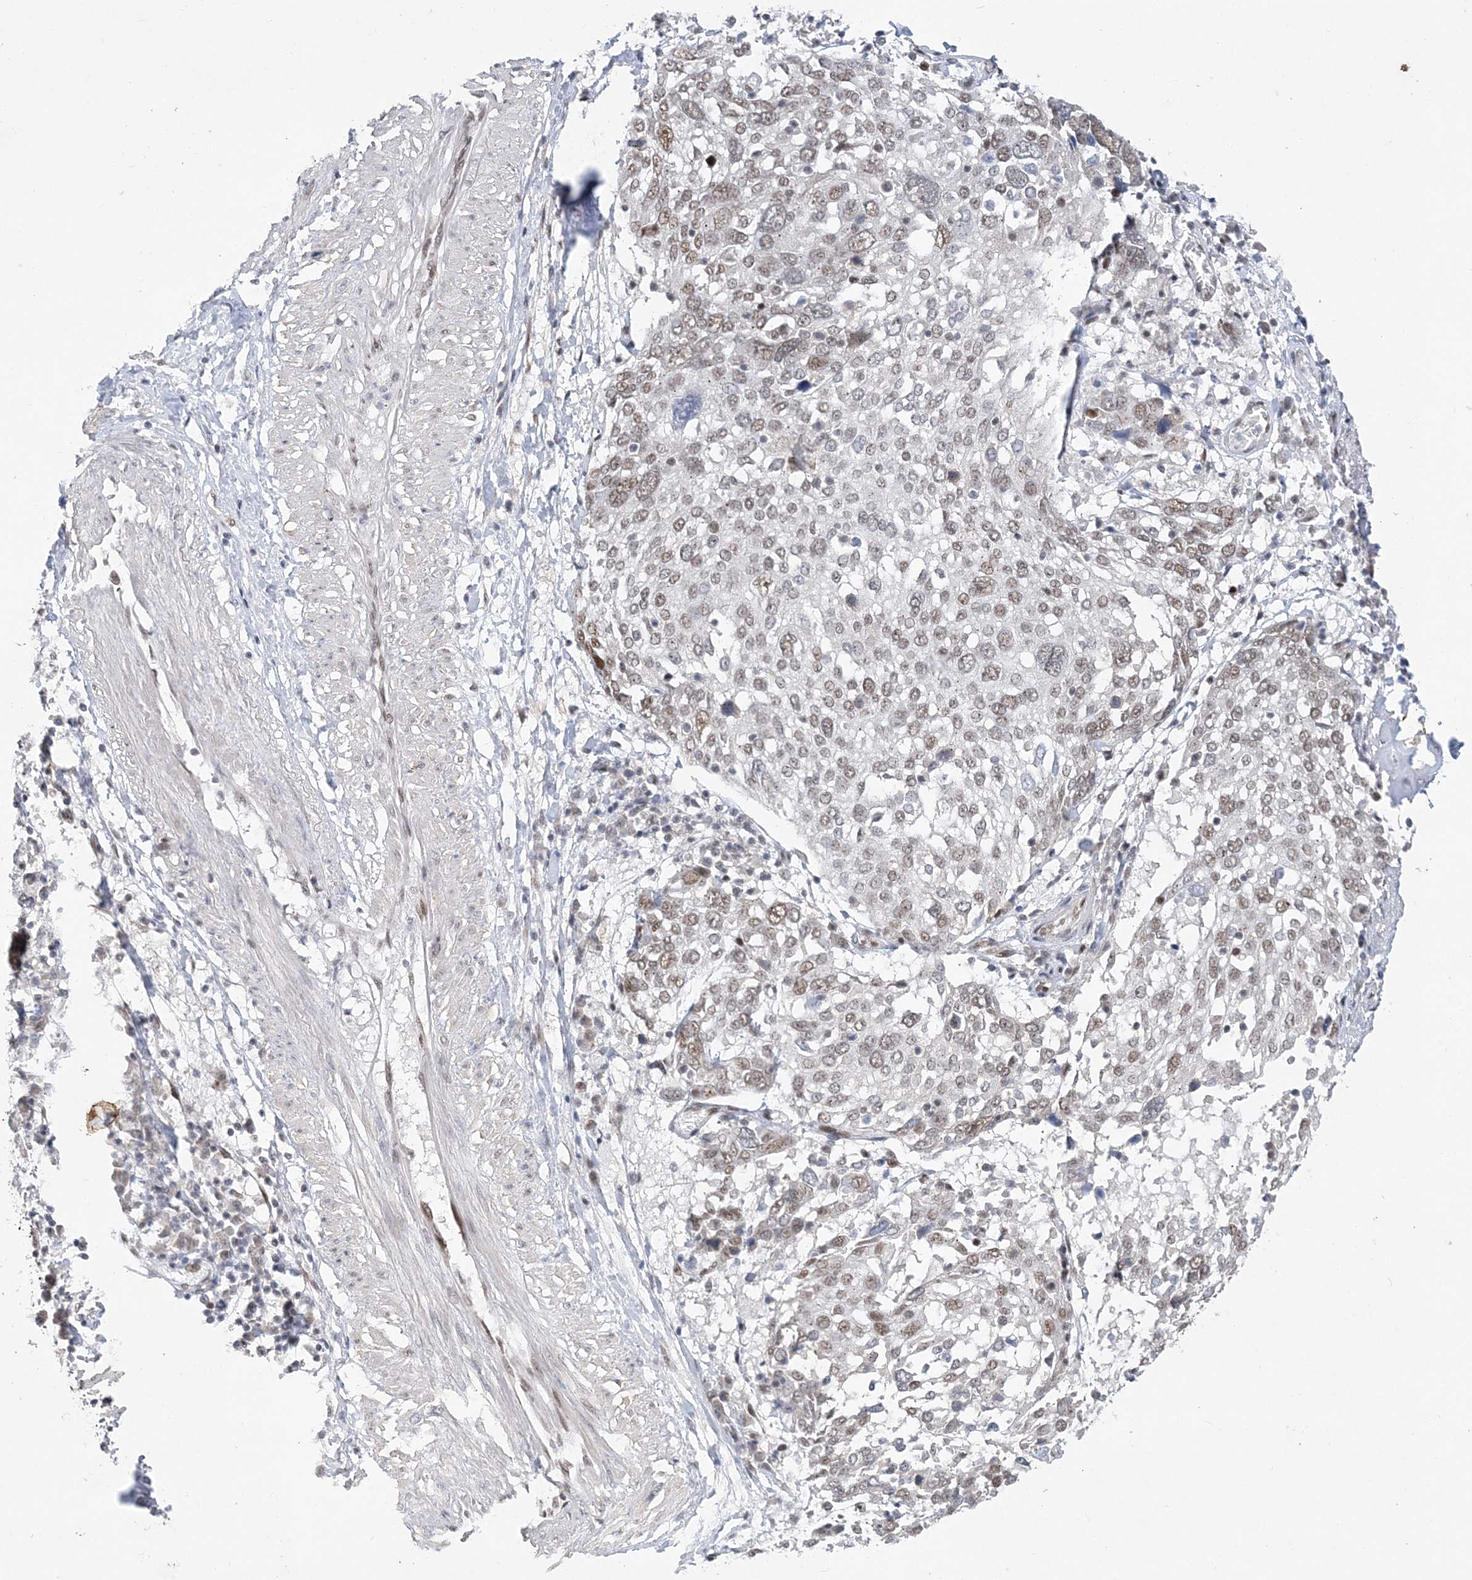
{"staining": {"intensity": "weak", "quantity": ">75%", "location": "nuclear"}, "tissue": "lung cancer", "cell_type": "Tumor cells", "image_type": "cancer", "snomed": [{"axis": "morphology", "description": "Squamous cell carcinoma, NOS"}, {"axis": "topography", "description": "Lung"}], "caption": "Brown immunohistochemical staining in lung cancer displays weak nuclear expression in about >75% of tumor cells. The protein is stained brown, and the nuclei are stained in blue (DAB (3,3'-diaminobenzidine) IHC with brightfield microscopy, high magnification).", "gene": "WAC", "patient": {"sex": "male", "age": 65}}